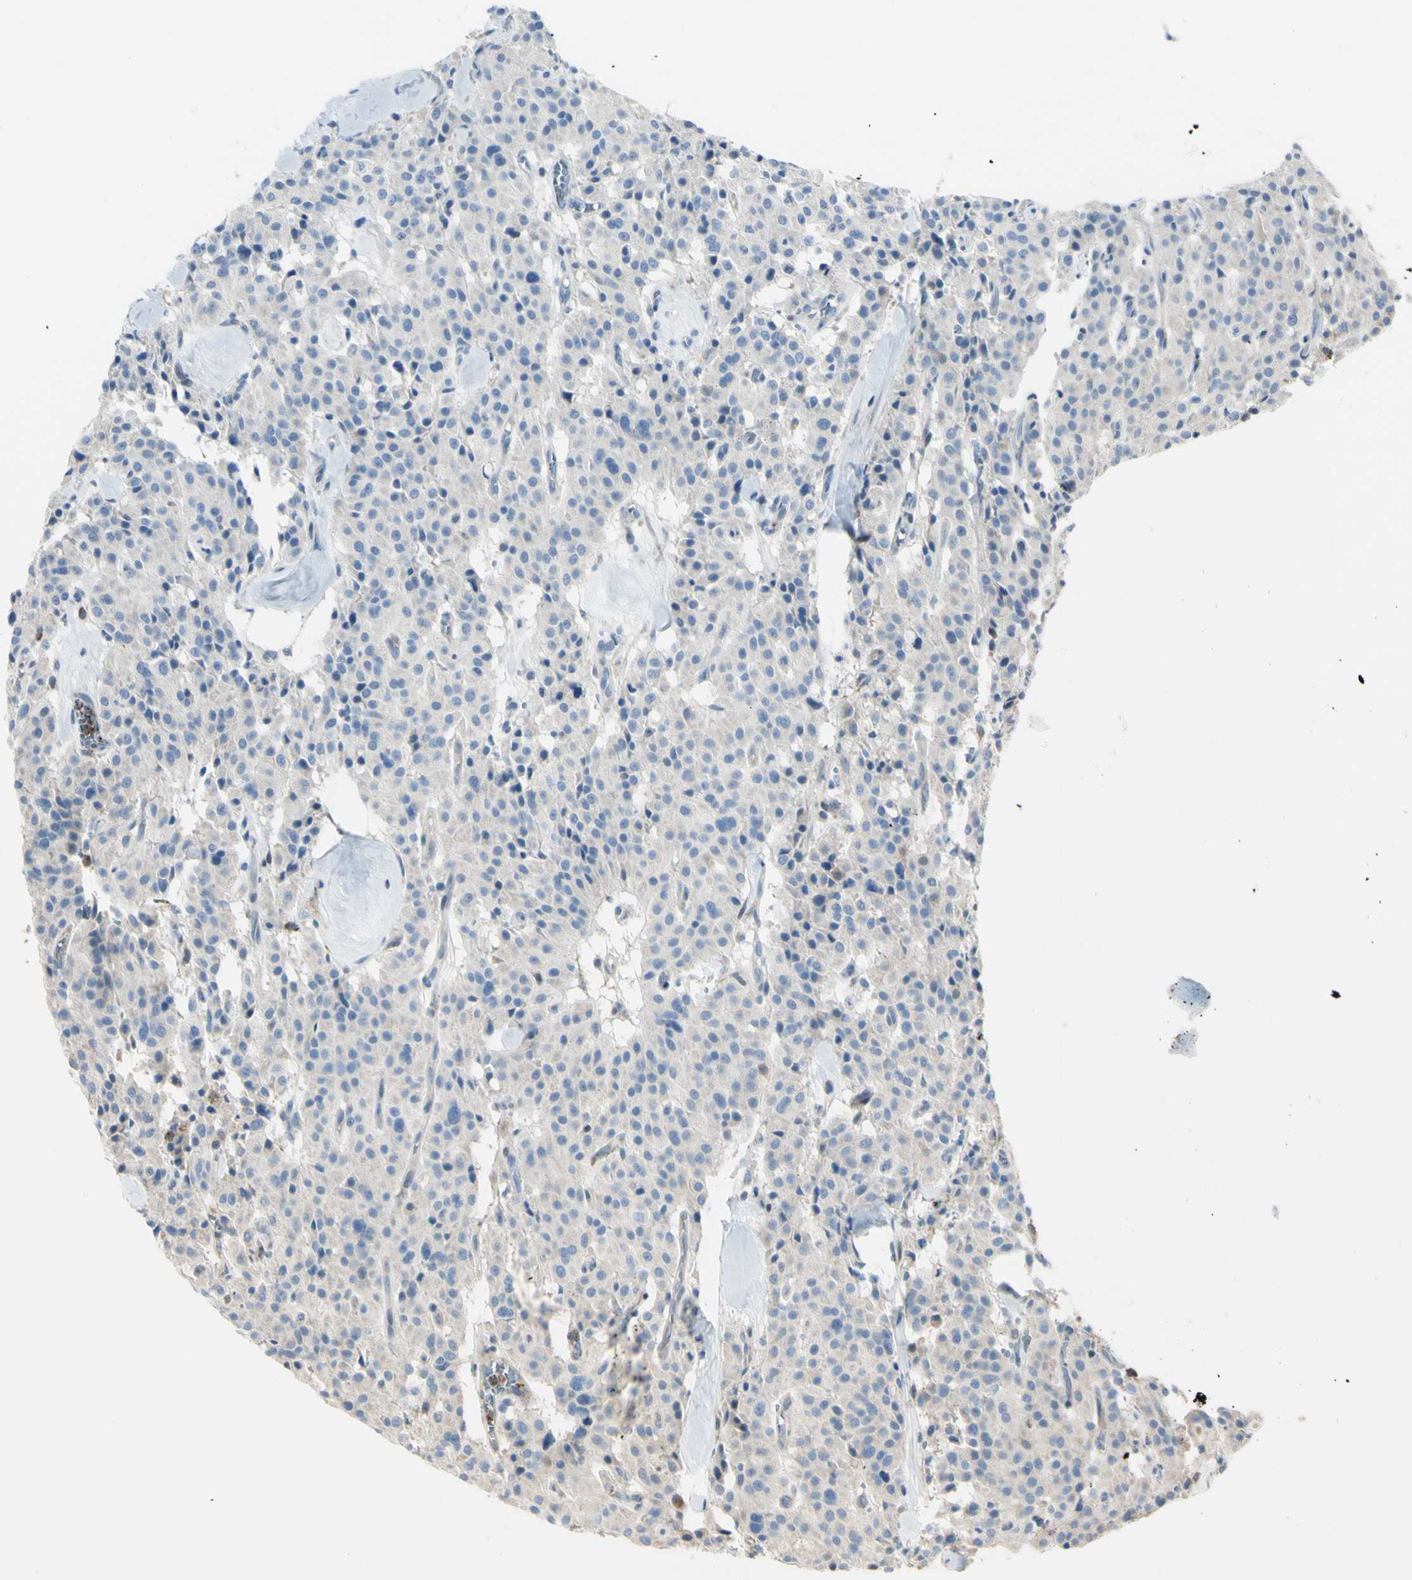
{"staining": {"intensity": "negative", "quantity": "none", "location": "none"}, "tissue": "carcinoid", "cell_type": "Tumor cells", "image_type": "cancer", "snomed": [{"axis": "morphology", "description": "Carcinoid, malignant, NOS"}, {"axis": "topography", "description": "Lung"}], "caption": "This is an immunohistochemistry (IHC) photomicrograph of human carcinoid. There is no expression in tumor cells.", "gene": "EIF5A", "patient": {"sex": "male", "age": 30}}